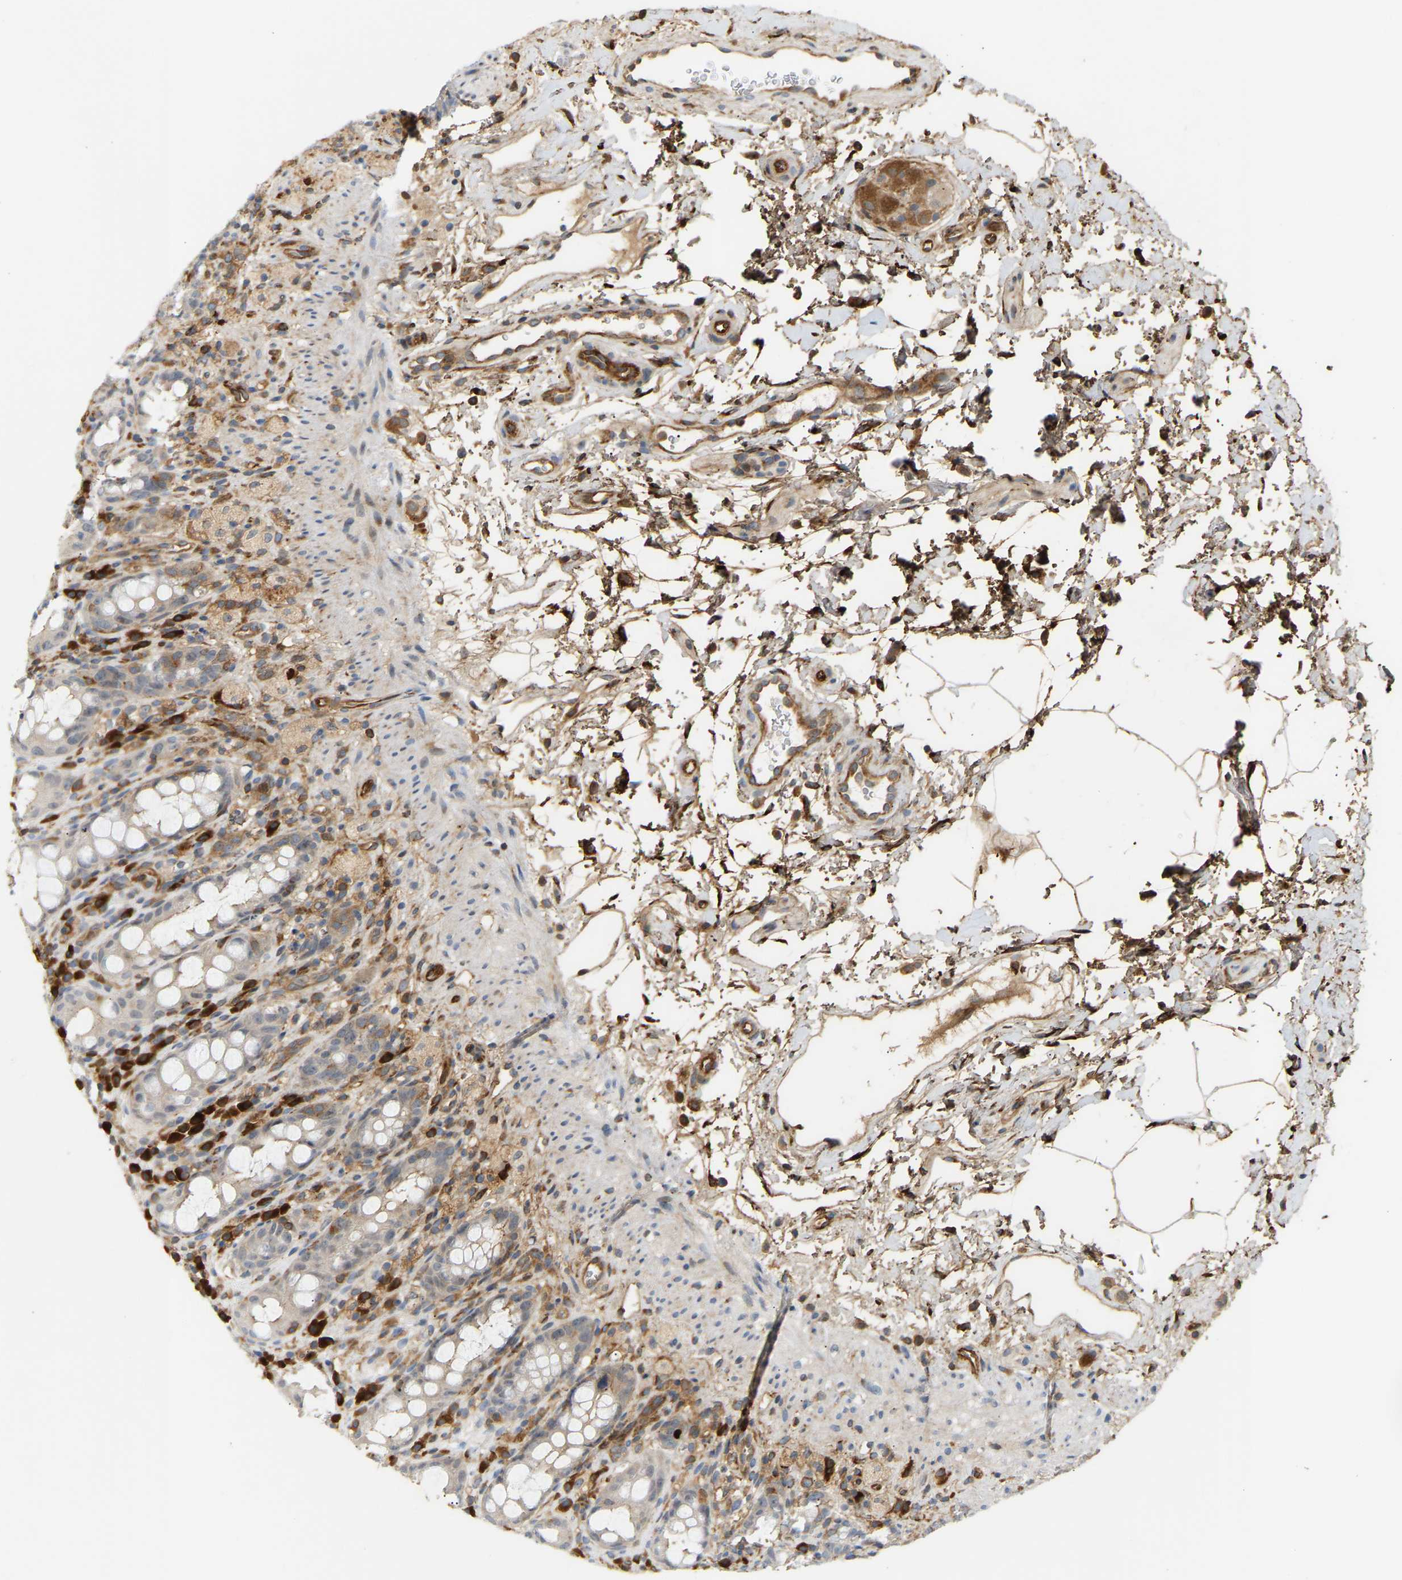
{"staining": {"intensity": "weak", "quantity": "25%-75%", "location": "cytoplasmic/membranous"}, "tissue": "rectum", "cell_type": "Glandular cells", "image_type": "normal", "snomed": [{"axis": "morphology", "description": "Normal tissue, NOS"}, {"axis": "topography", "description": "Rectum"}], "caption": "A brown stain labels weak cytoplasmic/membranous positivity of a protein in glandular cells of unremarkable human rectum. The protein is shown in brown color, while the nuclei are stained blue.", "gene": "PLCG2", "patient": {"sex": "male", "age": 44}}